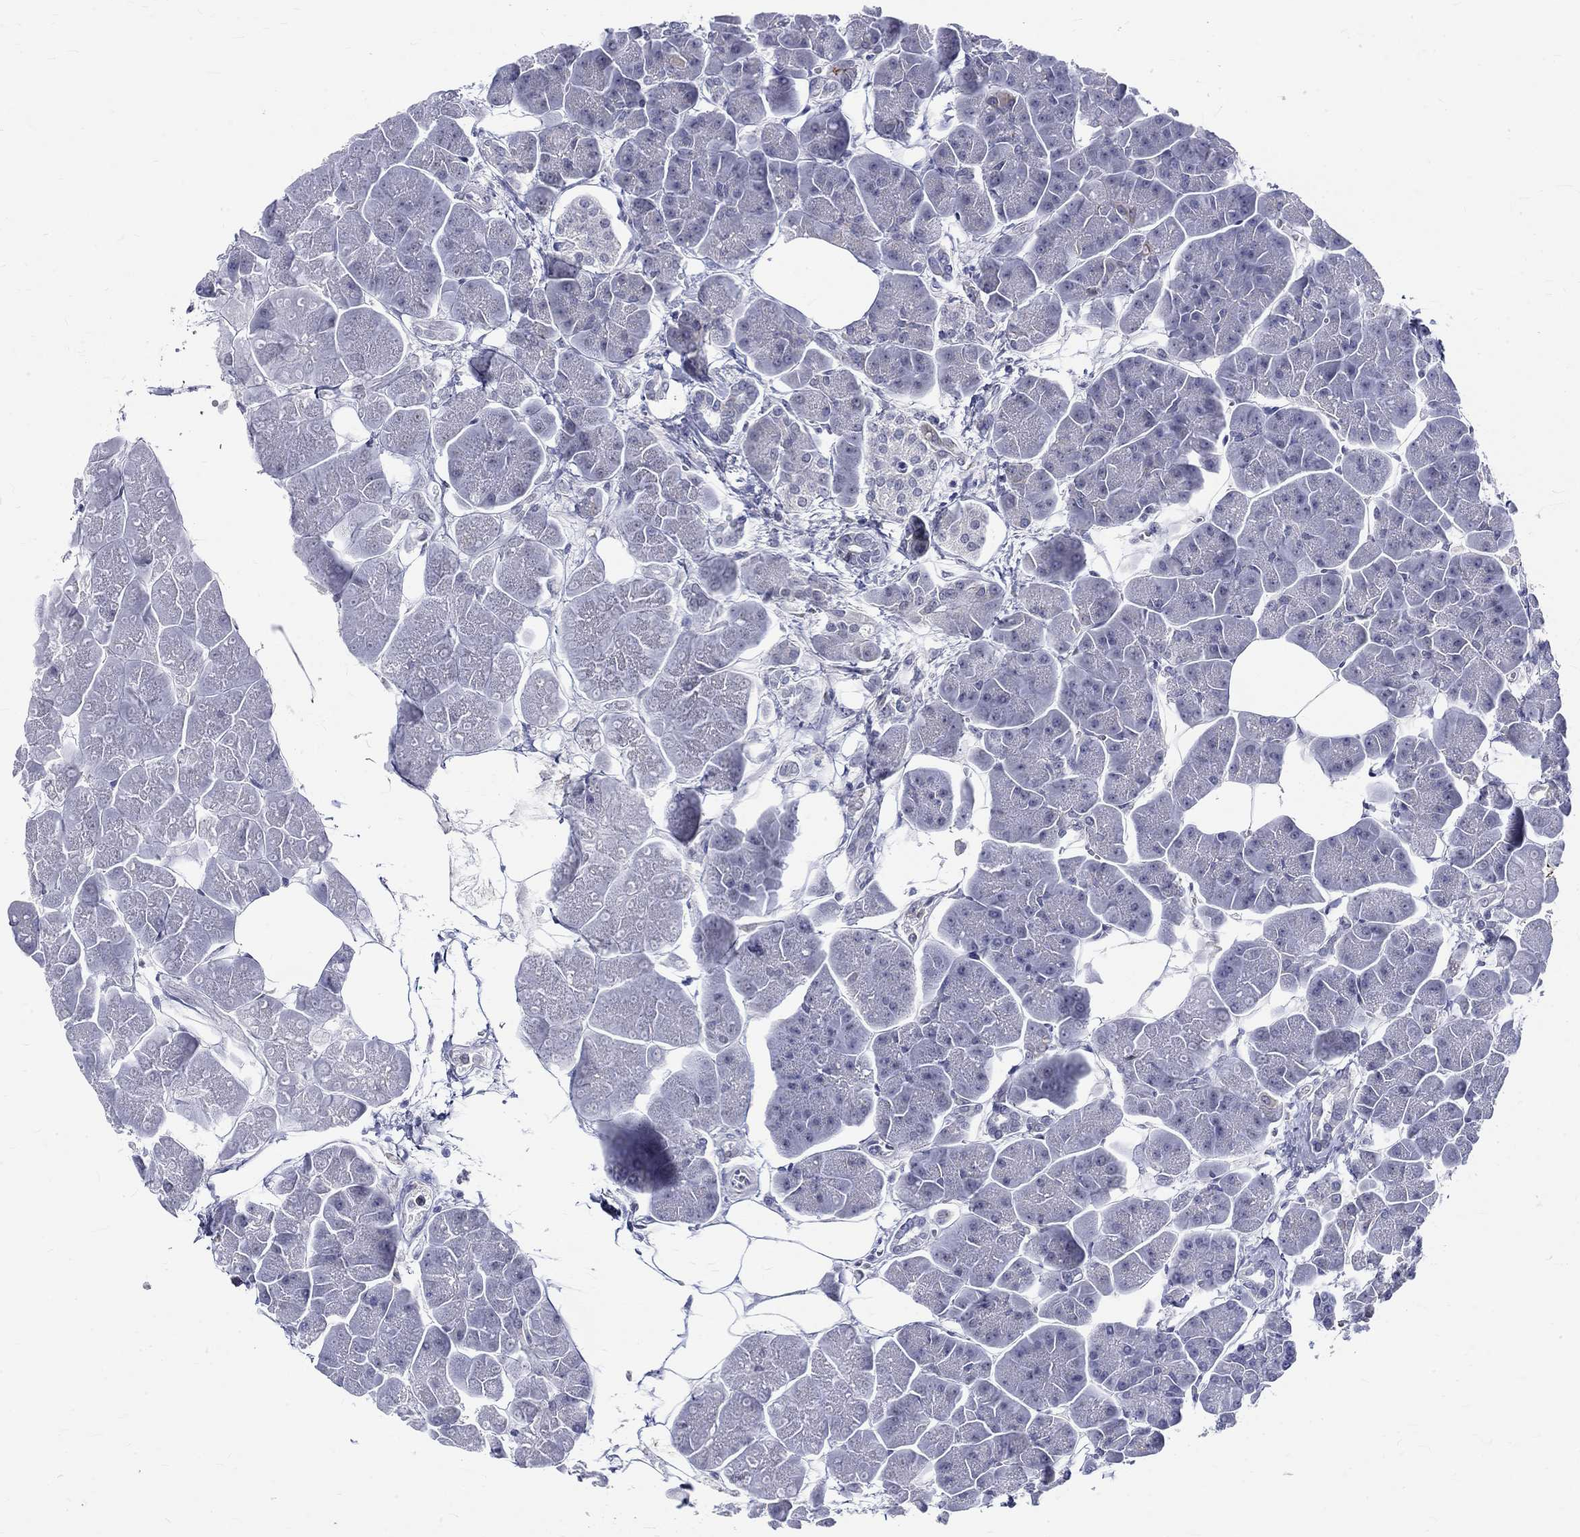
{"staining": {"intensity": "negative", "quantity": "none", "location": "none"}, "tissue": "pancreas", "cell_type": "Exocrine glandular cells", "image_type": "normal", "snomed": [{"axis": "morphology", "description": "Normal tissue, NOS"}, {"axis": "topography", "description": "Adipose tissue"}, {"axis": "topography", "description": "Pancreas"}, {"axis": "topography", "description": "Peripheral nerve tissue"}], "caption": "High power microscopy photomicrograph of an immunohistochemistry (IHC) photomicrograph of benign pancreas, revealing no significant expression in exocrine glandular cells. (Brightfield microscopy of DAB (3,3'-diaminobenzidine) immunohistochemistry (IHC) at high magnification).", "gene": "ST6GALNAC1", "patient": {"sex": "female", "age": 58}}